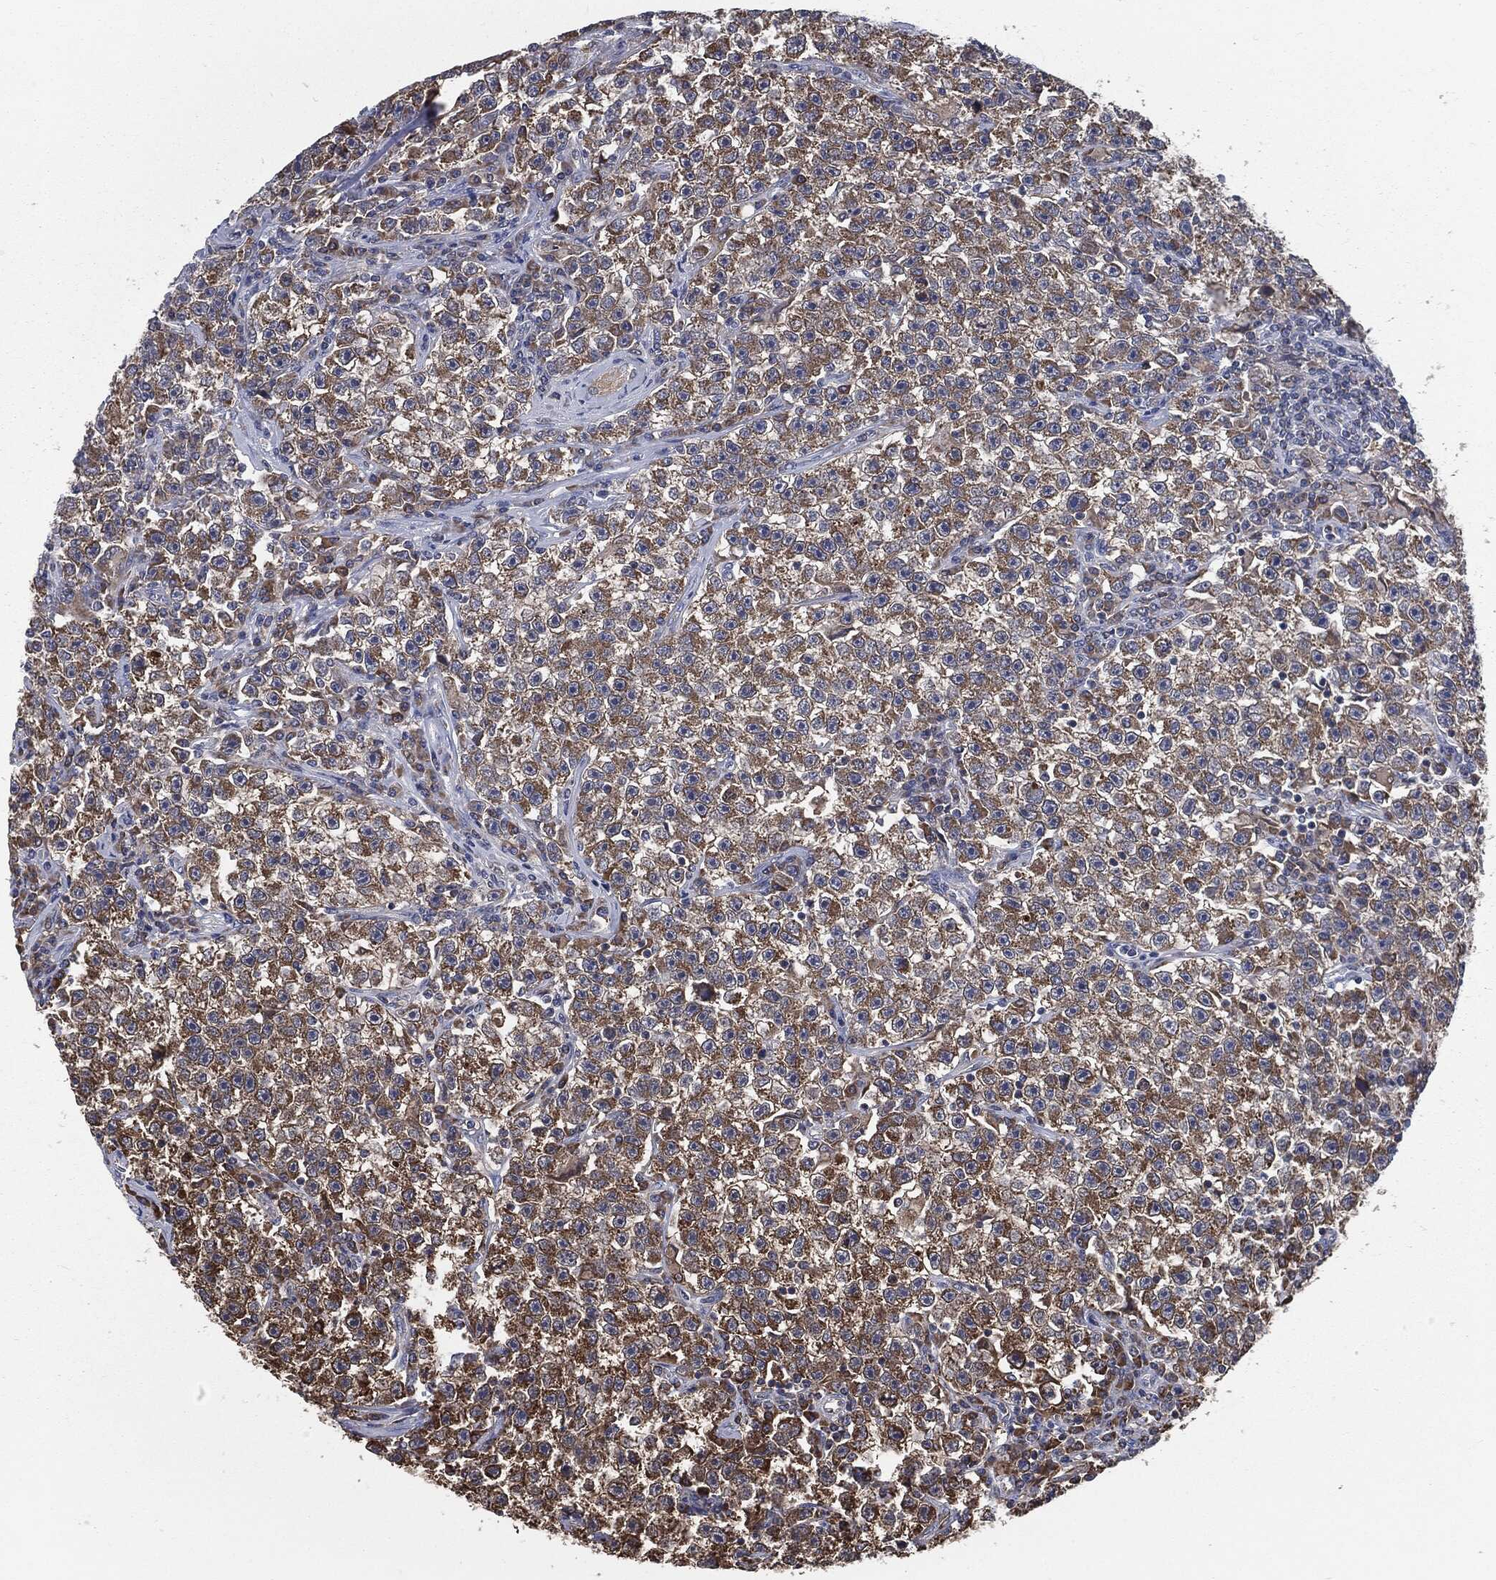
{"staining": {"intensity": "strong", "quantity": "25%-75%", "location": "cytoplasmic/membranous"}, "tissue": "testis cancer", "cell_type": "Tumor cells", "image_type": "cancer", "snomed": [{"axis": "morphology", "description": "Seminoma, NOS"}, {"axis": "topography", "description": "Testis"}], "caption": "Immunohistochemical staining of seminoma (testis) demonstrates high levels of strong cytoplasmic/membranous staining in approximately 25%-75% of tumor cells.", "gene": "PRDX4", "patient": {"sex": "male", "age": 22}}